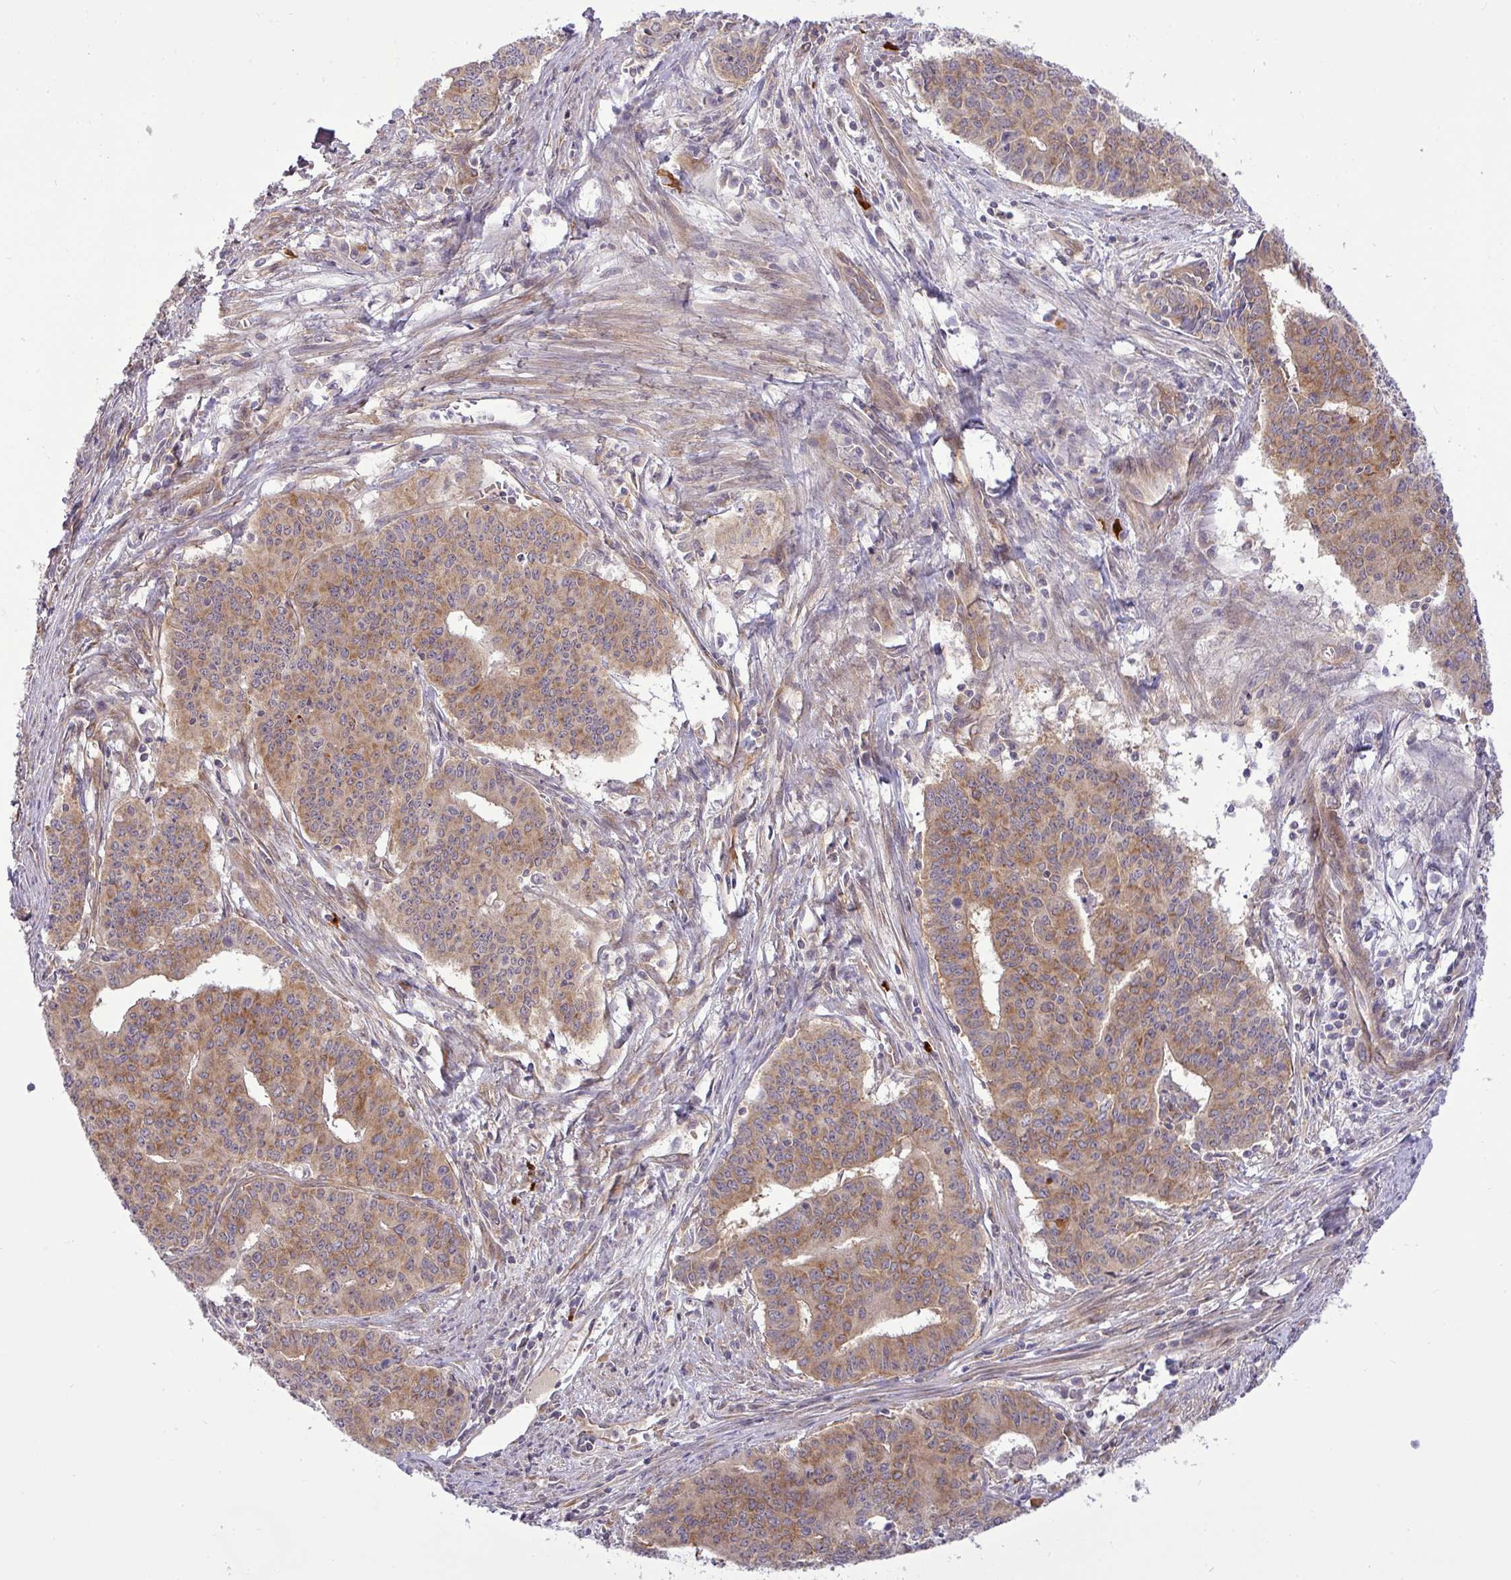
{"staining": {"intensity": "moderate", "quantity": "25%-75%", "location": "cytoplasmic/membranous"}, "tissue": "endometrial cancer", "cell_type": "Tumor cells", "image_type": "cancer", "snomed": [{"axis": "morphology", "description": "Adenocarcinoma, NOS"}, {"axis": "topography", "description": "Endometrium"}], "caption": "Human endometrial adenocarcinoma stained with a brown dye displays moderate cytoplasmic/membranous positive expression in about 25%-75% of tumor cells.", "gene": "FAM222B", "patient": {"sex": "female", "age": 59}}